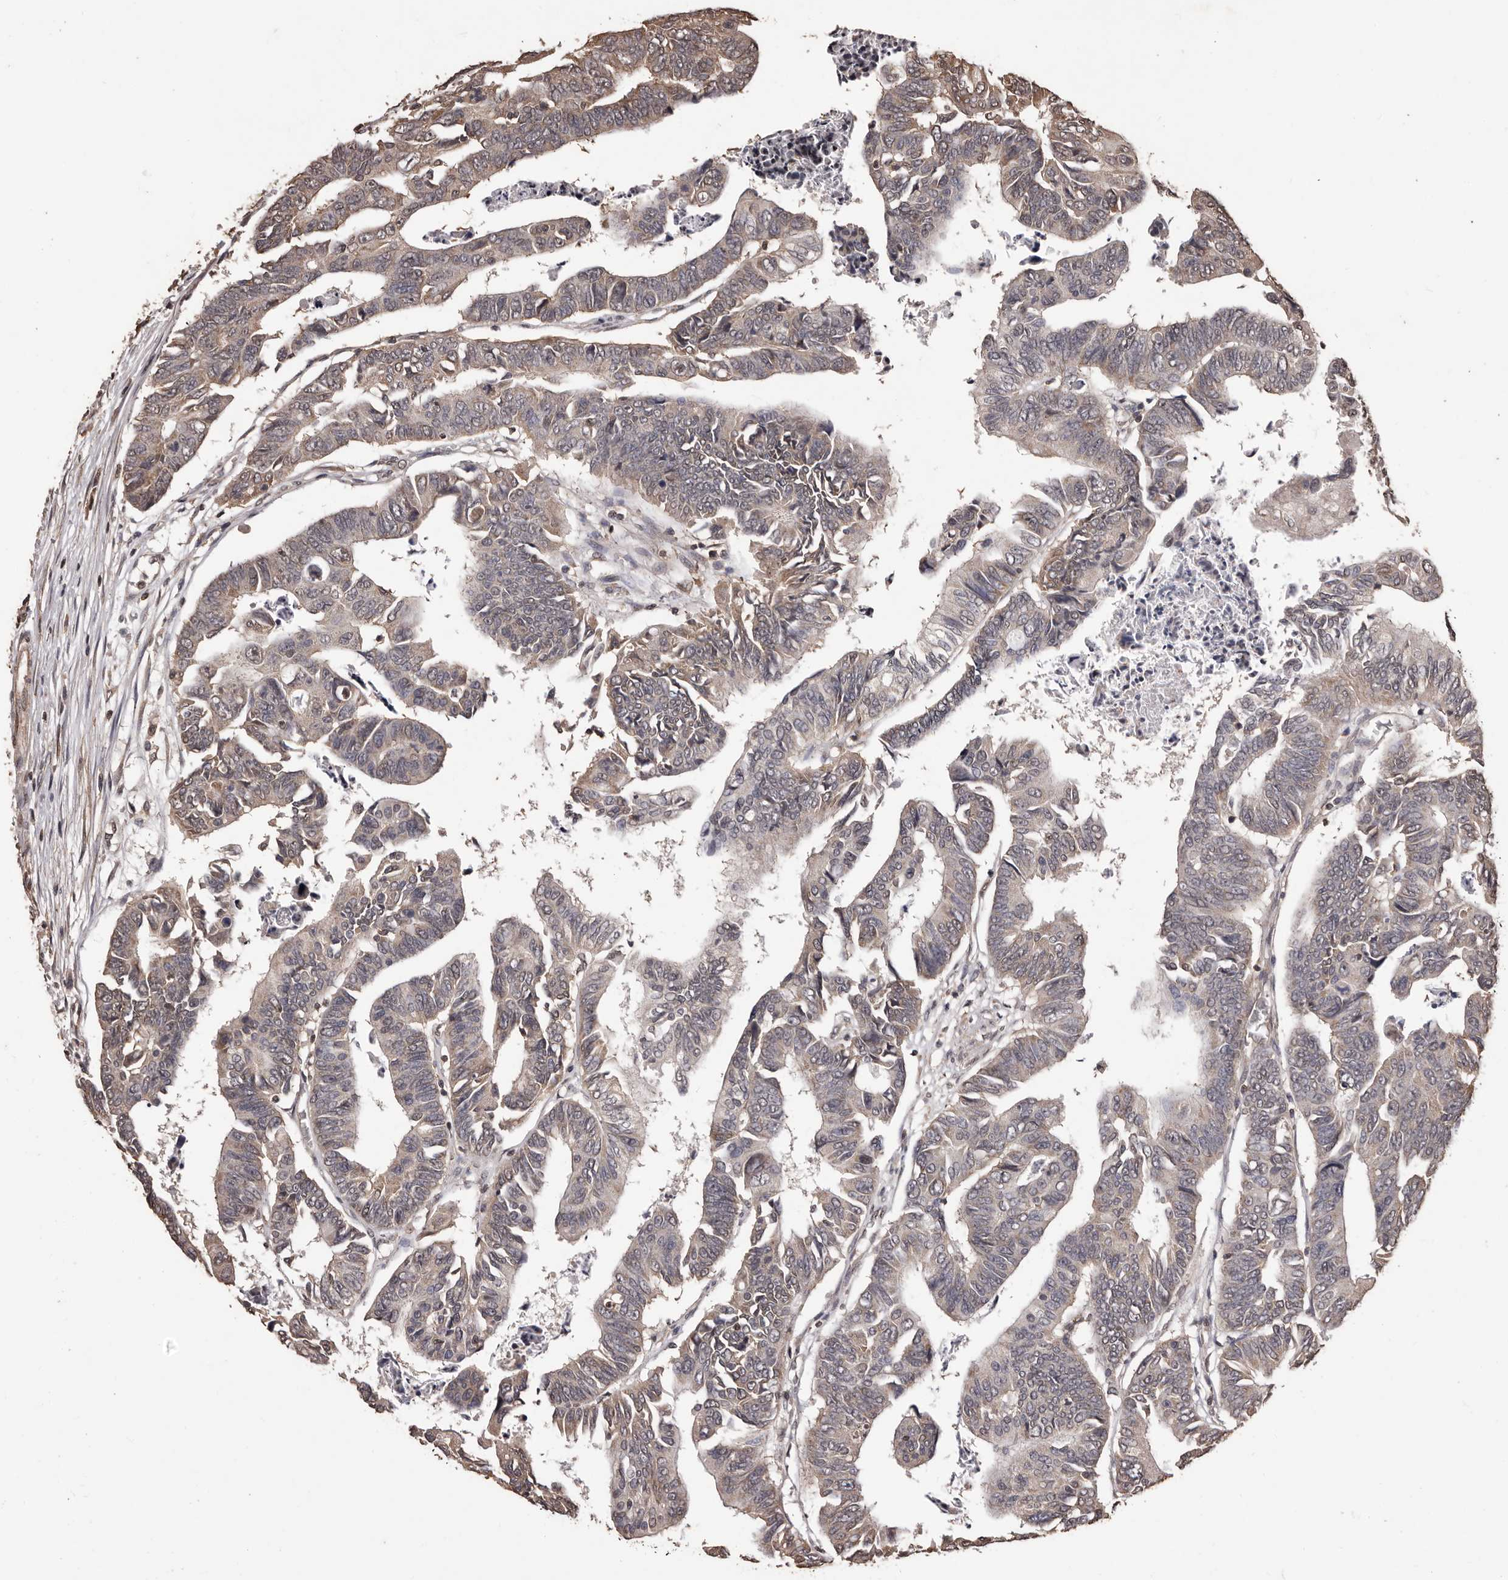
{"staining": {"intensity": "weak", "quantity": "25%-75%", "location": "cytoplasmic/membranous"}, "tissue": "colorectal cancer", "cell_type": "Tumor cells", "image_type": "cancer", "snomed": [{"axis": "morphology", "description": "Adenocarcinoma, NOS"}, {"axis": "topography", "description": "Rectum"}], "caption": "Immunohistochemistry (IHC) of colorectal cancer (adenocarcinoma) displays low levels of weak cytoplasmic/membranous expression in about 25%-75% of tumor cells. The protein is shown in brown color, while the nuclei are stained blue.", "gene": "NAV1", "patient": {"sex": "female", "age": 65}}